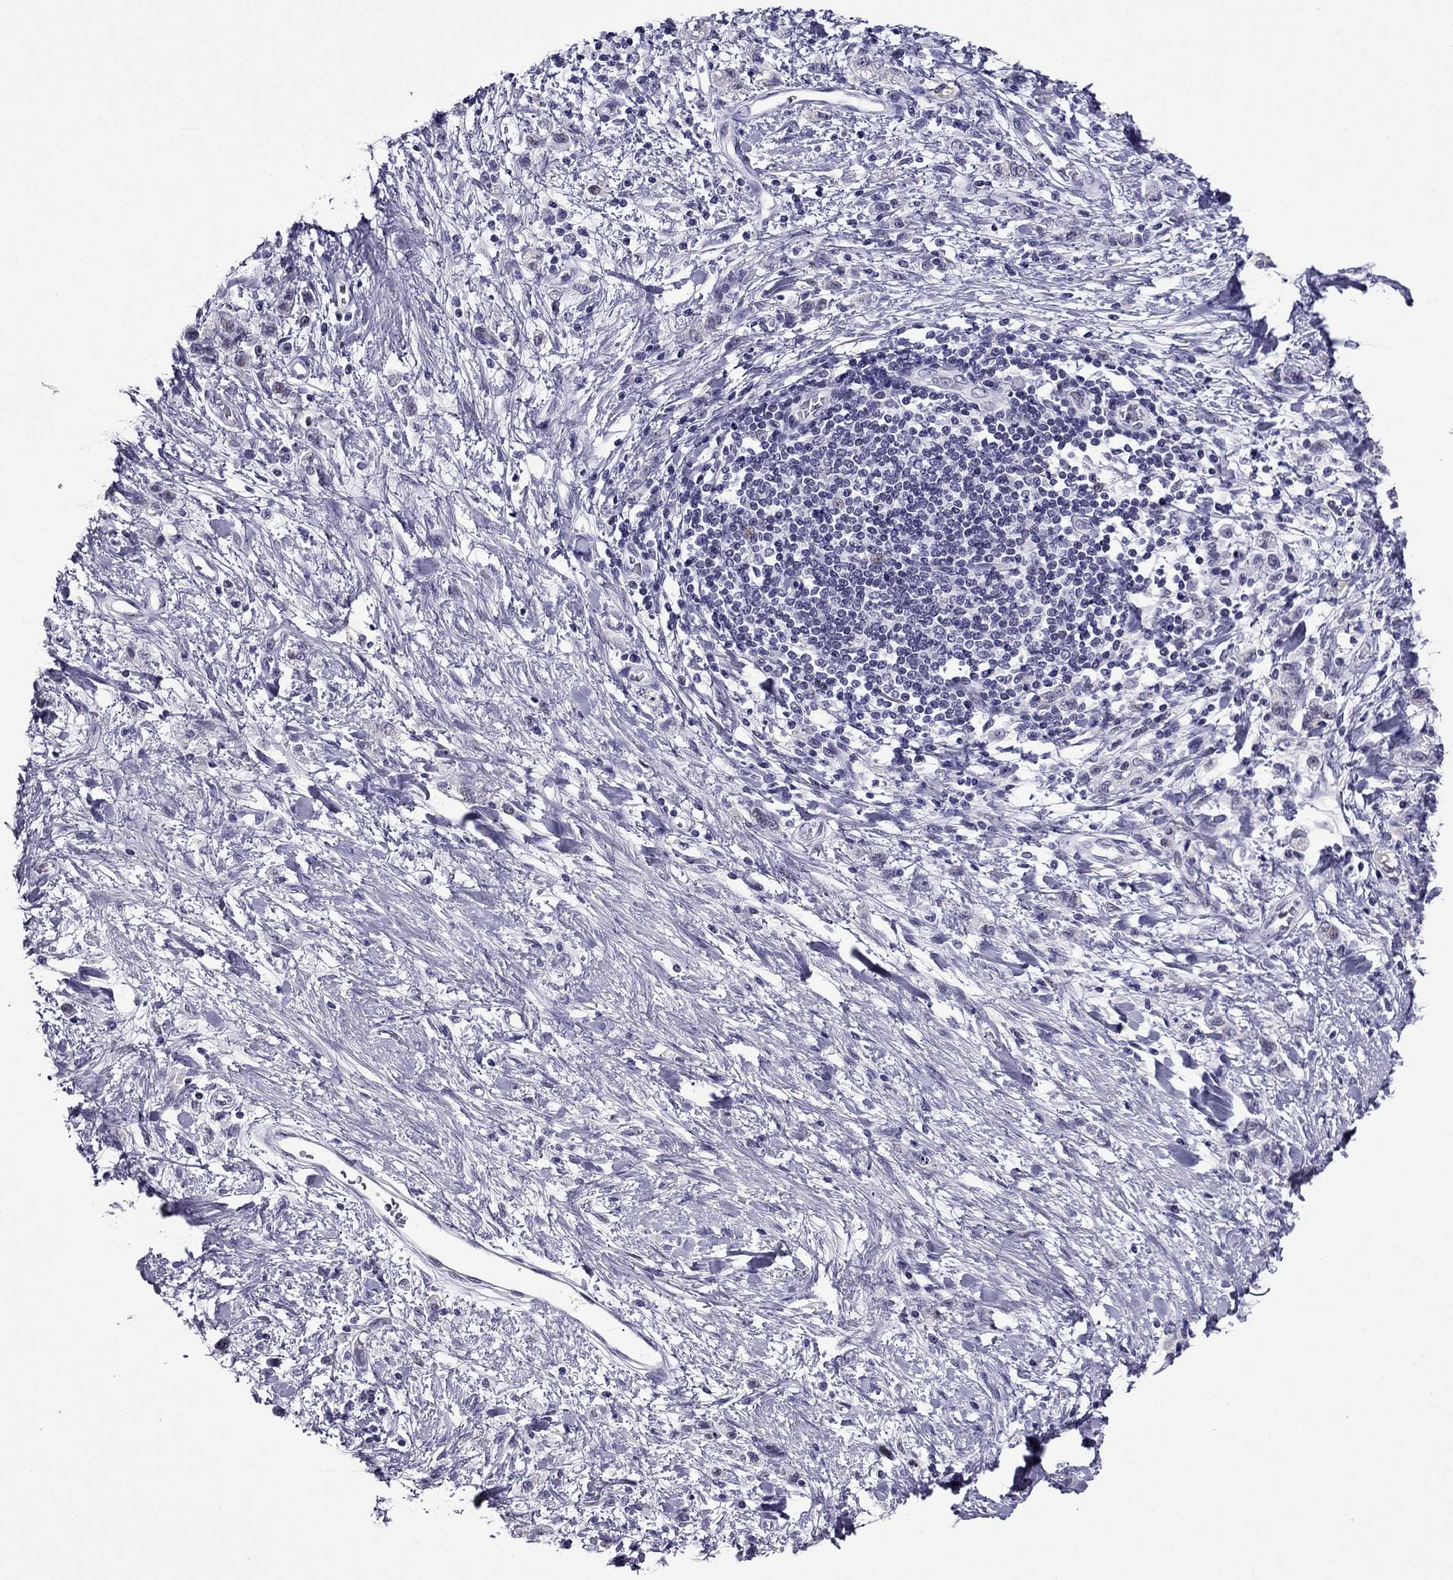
{"staining": {"intensity": "negative", "quantity": "none", "location": "none"}, "tissue": "stomach cancer", "cell_type": "Tumor cells", "image_type": "cancer", "snomed": [{"axis": "morphology", "description": "Adenocarcinoma, NOS"}, {"axis": "topography", "description": "Stomach"}], "caption": "Immunohistochemical staining of human stomach adenocarcinoma shows no significant staining in tumor cells.", "gene": "MYLK3", "patient": {"sex": "male", "age": 77}}